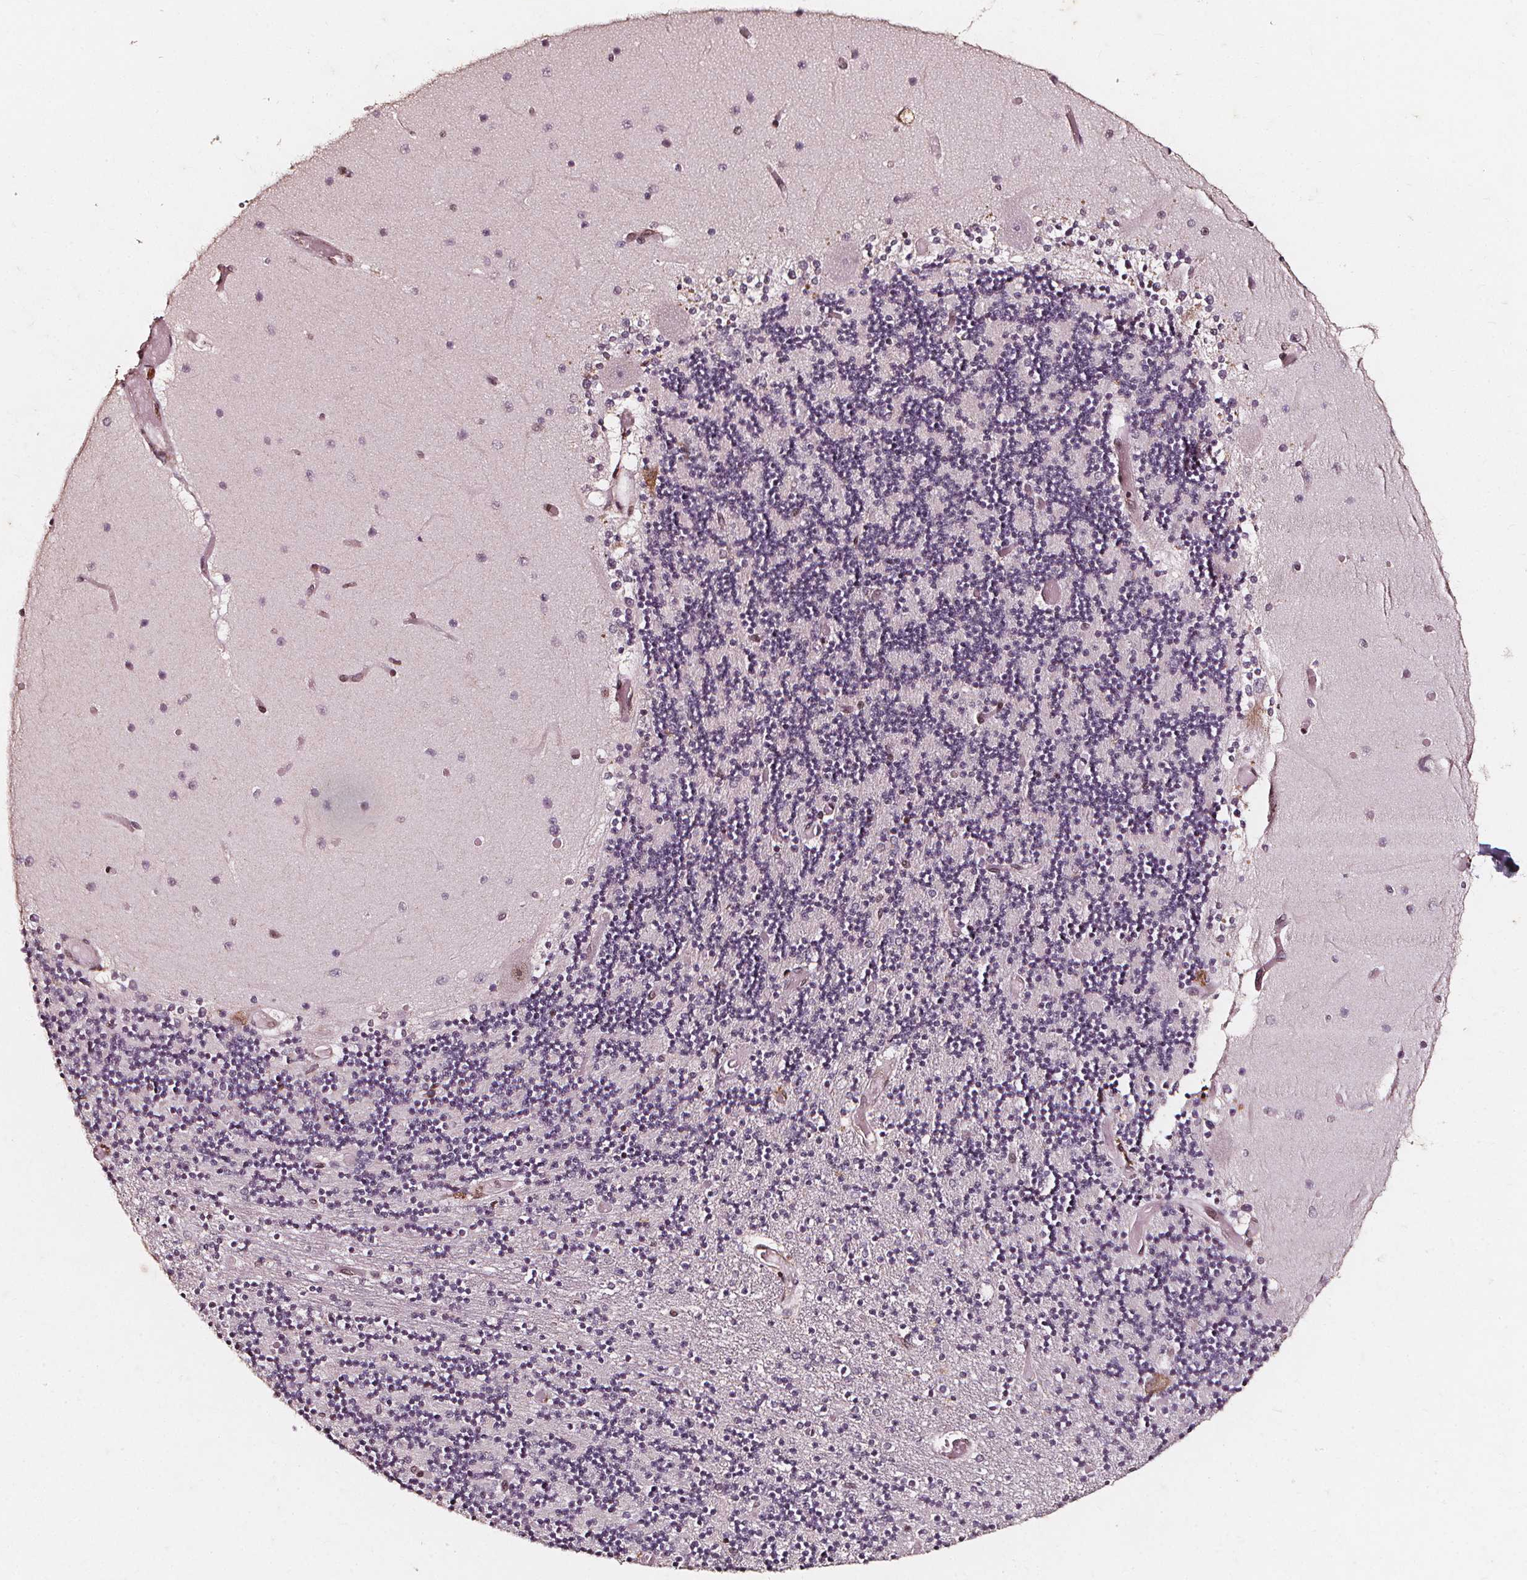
{"staining": {"intensity": "moderate", "quantity": "25%-75%", "location": "nuclear"}, "tissue": "cerebellum", "cell_type": "Cells in granular layer", "image_type": "normal", "snomed": [{"axis": "morphology", "description": "Normal tissue, NOS"}, {"axis": "topography", "description": "Cerebellum"}], "caption": "Moderate nuclear staining for a protein is present in approximately 25%-75% of cells in granular layer of unremarkable cerebellum using immunohistochemistry (IHC).", "gene": "SMN1", "patient": {"sex": "female", "age": 28}}